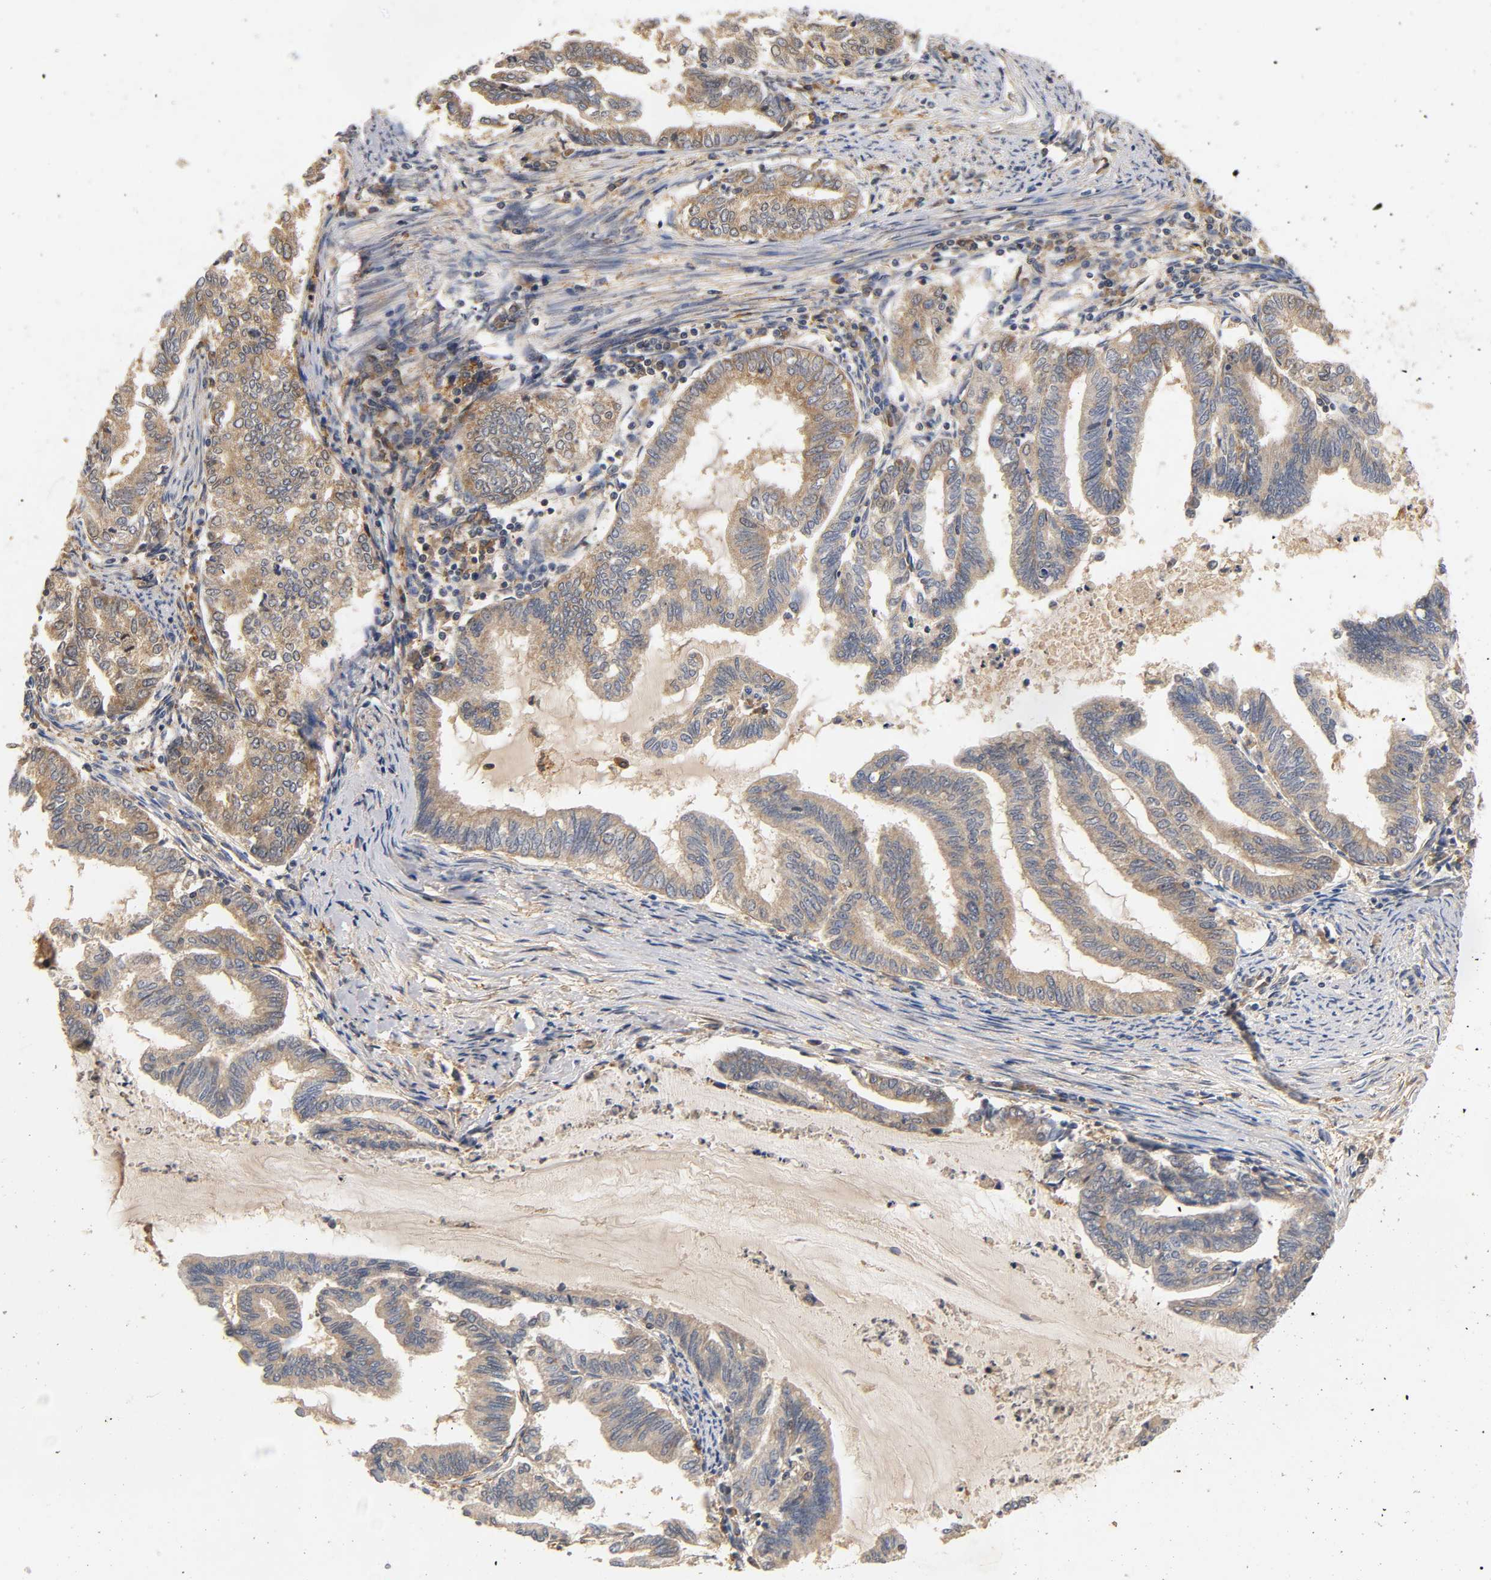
{"staining": {"intensity": "moderate", "quantity": ">75%", "location": "cytoplasmic/membranous"}, "tissue": "endometrial cancer", "cell_type": "Tumor cells", "image_type": "cancer", "snomed": [{"axis": "morphology", "description": "Adenocarcinoma, NOS"}, {"axis": "topography", "description": "Endometrium"}], "caption": "Moderate cytoplasmic/membranous protein expression is appreciated in about >75% of tumor cells in endometrial adenocarcinoma.", "gene": "SCAP", "patient": {"sex": "female", "age": 79}}